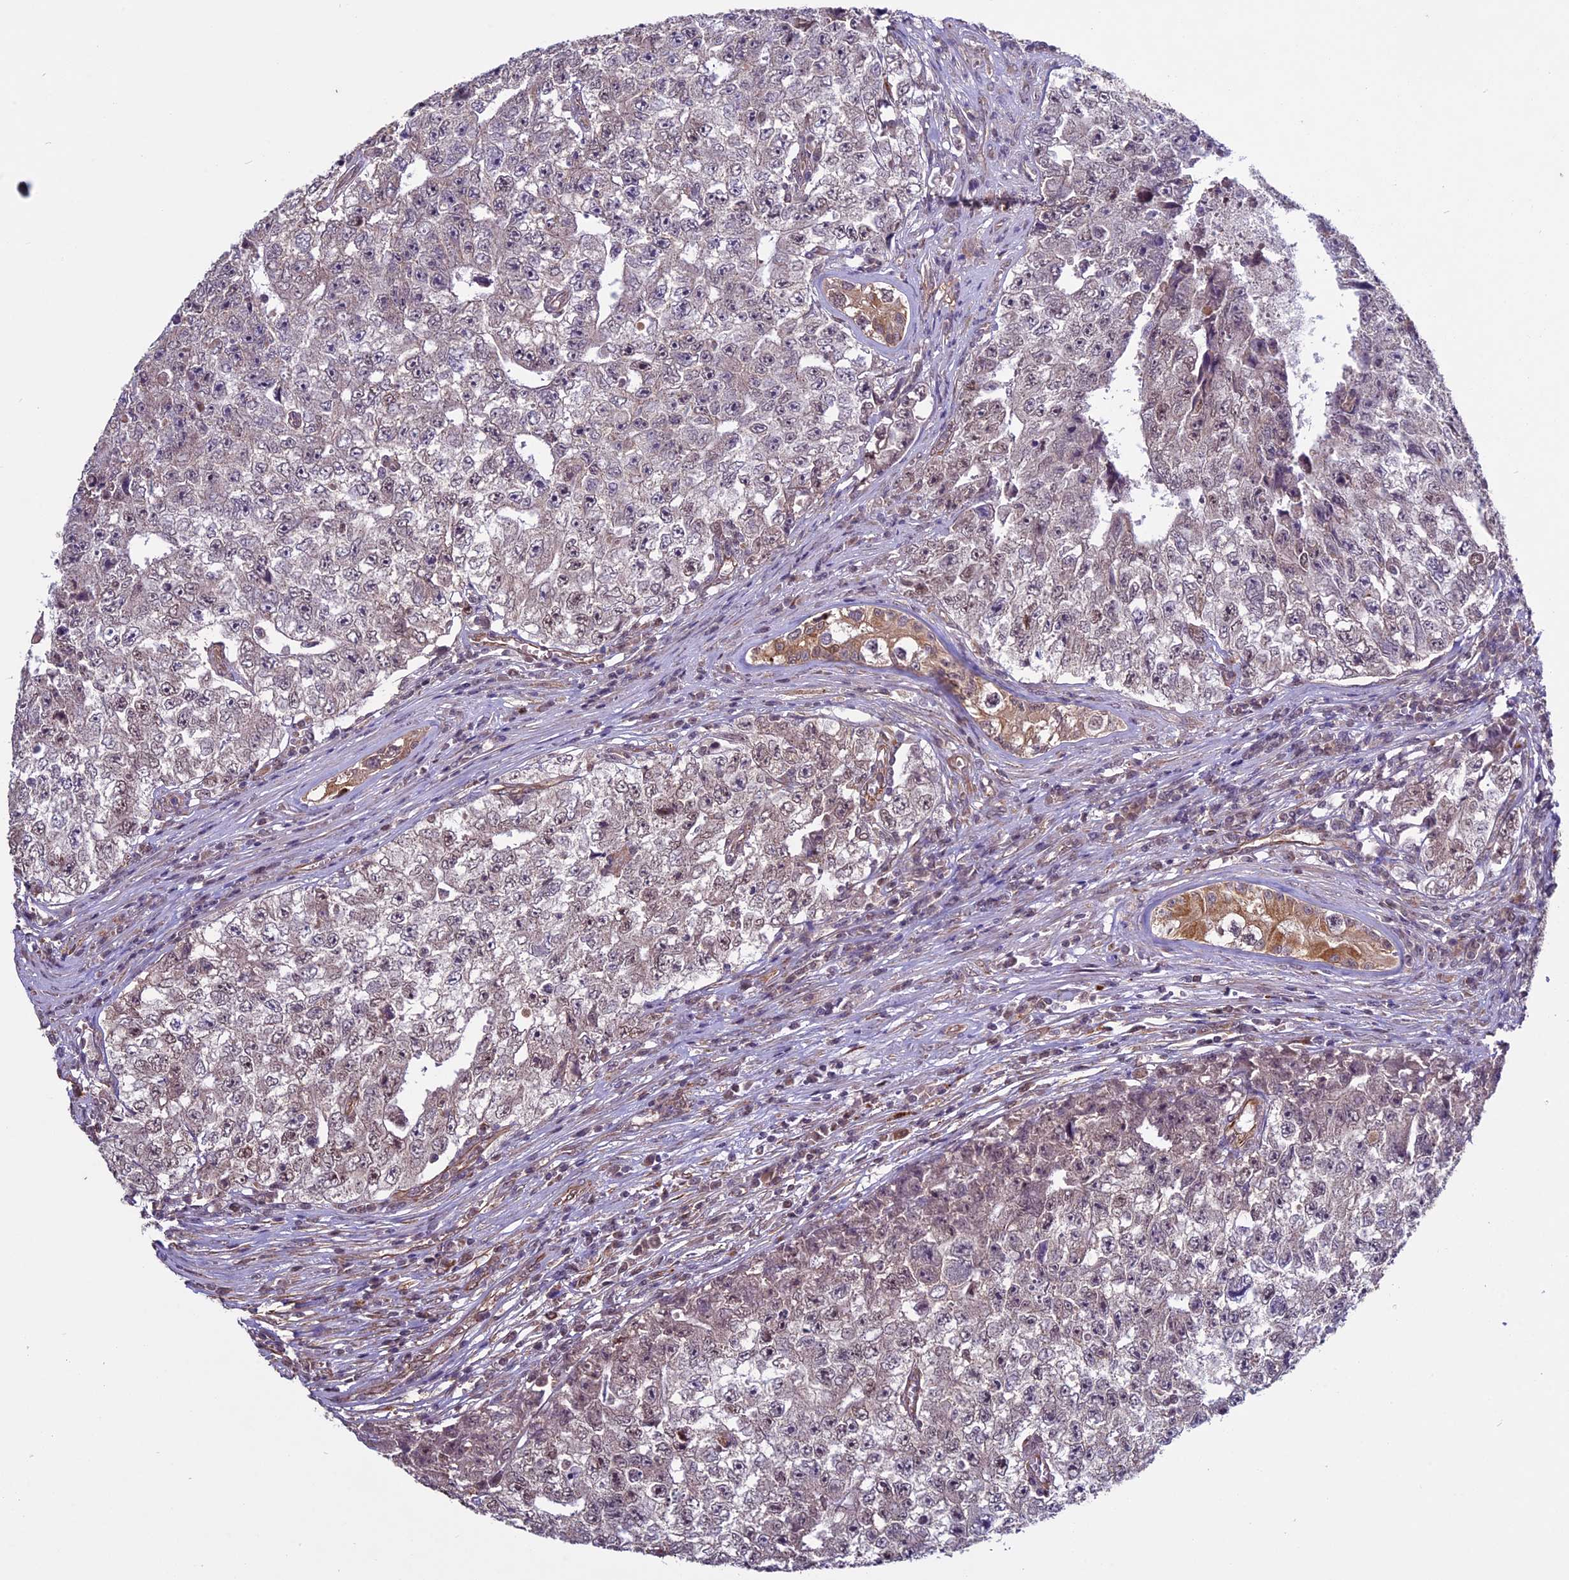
{"staining": {"intensity": "weak", "quantity": "<25%", "location": "nuclear"}, "tissue": "testis cancer", "cell_type": "Tumor cells", "image_type": "cancer", "snomed": [{"axis": "morphology", "description": "Carcinoma, Embryonal, NOS"}, {"axis": "topography", "description": "Testis"}], "caption": "A micrograph of human testis cancer (embryonal carcinoma) is negative for staining in tumor cells.", "gene": "C3orf70", "patient": {"sex": "male", "age": 17}}